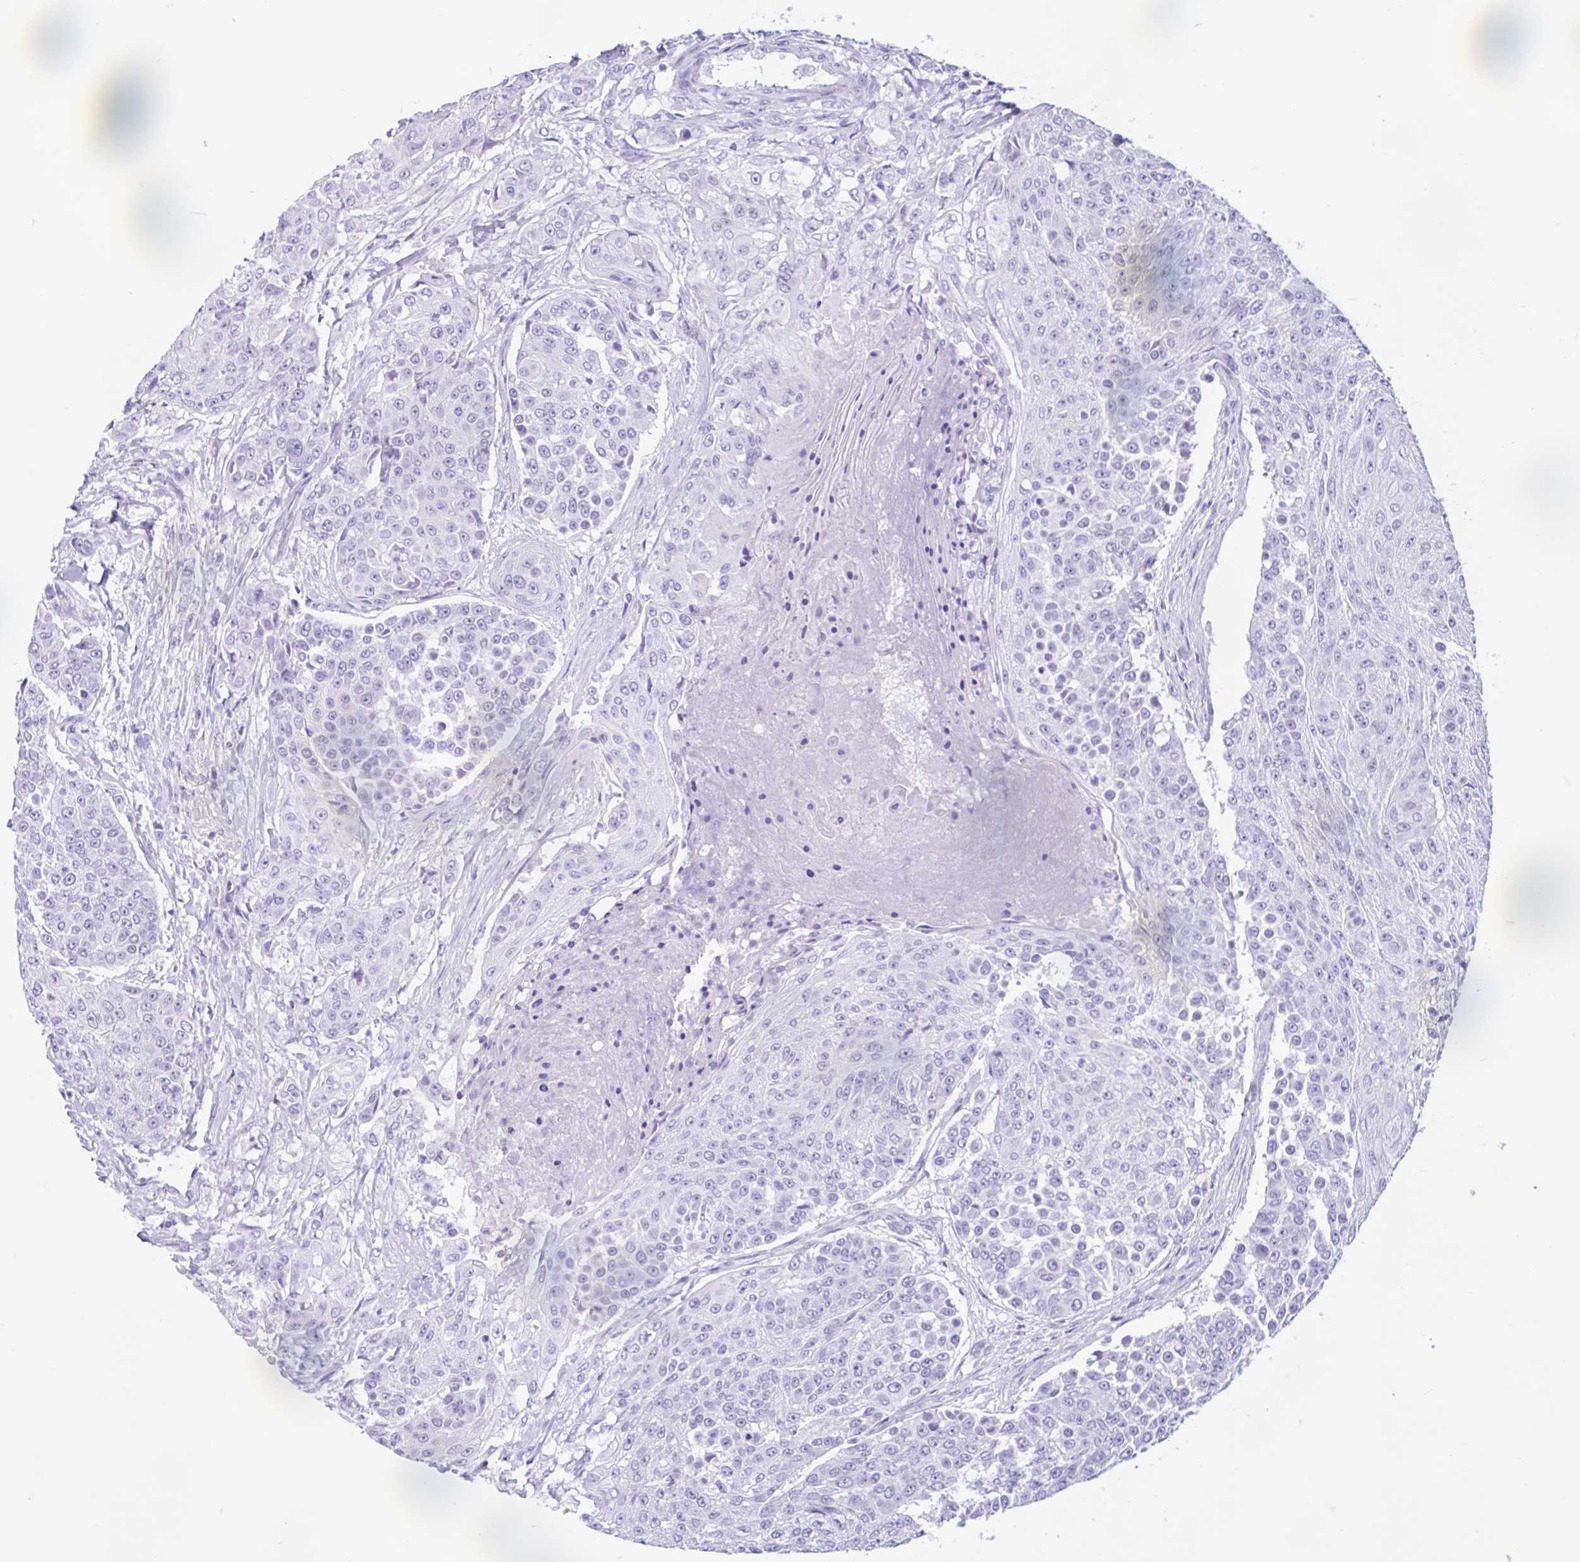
{"staining": {"intensity": "negative", "quantity": "none", "location": "none"}, "tissue": "urothelial cancer", "cell_type": "Tumor cells", "image_type": "cancer", "snomed": [{"axis": "morphology", "description": "Urothelial carcinoma, High grade"}, {"axis": "topography", "description": "Urinary bladder"}], "caption": "An image of urothelial cancer stained for a protein displays no brown staining in tumor cells. (DAB IHC visualized using brightfield microscopy, high magnification).", "gene": "ZNF319", "patient": {"sex": "female", "age": 63}}